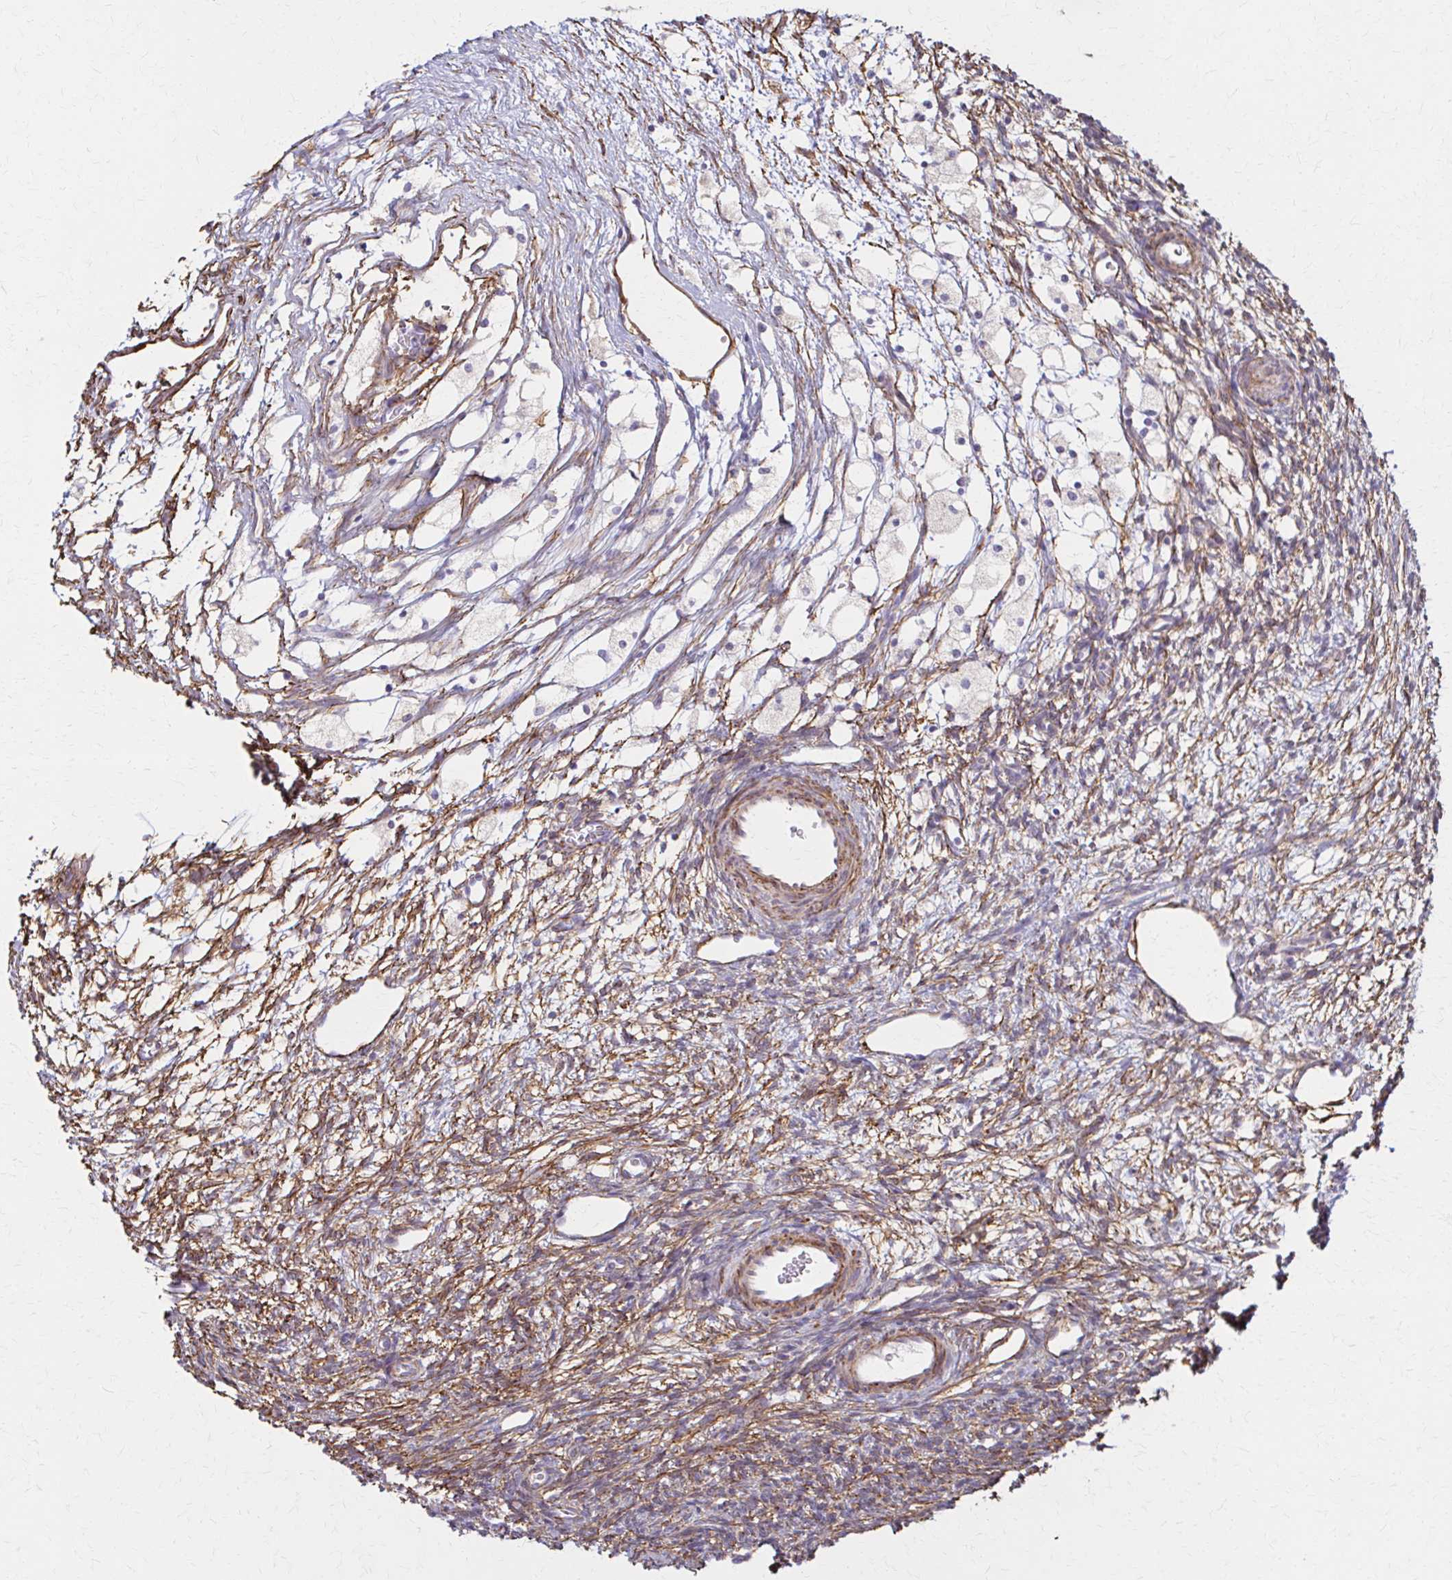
{"staining": {"intensity": "weak", "quantity": "25%-75%", "location": "cytoplasmic/membranous"}, "tissue": "ovary", "cell_type": "Ovarian stroma cells", "image_type": "normal", "snomed": [{"axis": "morphology", "description": "Normal tissue, NOS"}, {"axis": "topography", "description": "Ovary"}], "caption": "Immunohistochemistry (IHC) image of unremarkable human ovary stained for a protein (brown), which exhibits low levels of weak cytoplasmic/membranous staining in about 25%-75% of ovarian stroma cells.", "gene": "TIMMDC1", "patient": {"sex": "female", "age": 34}}